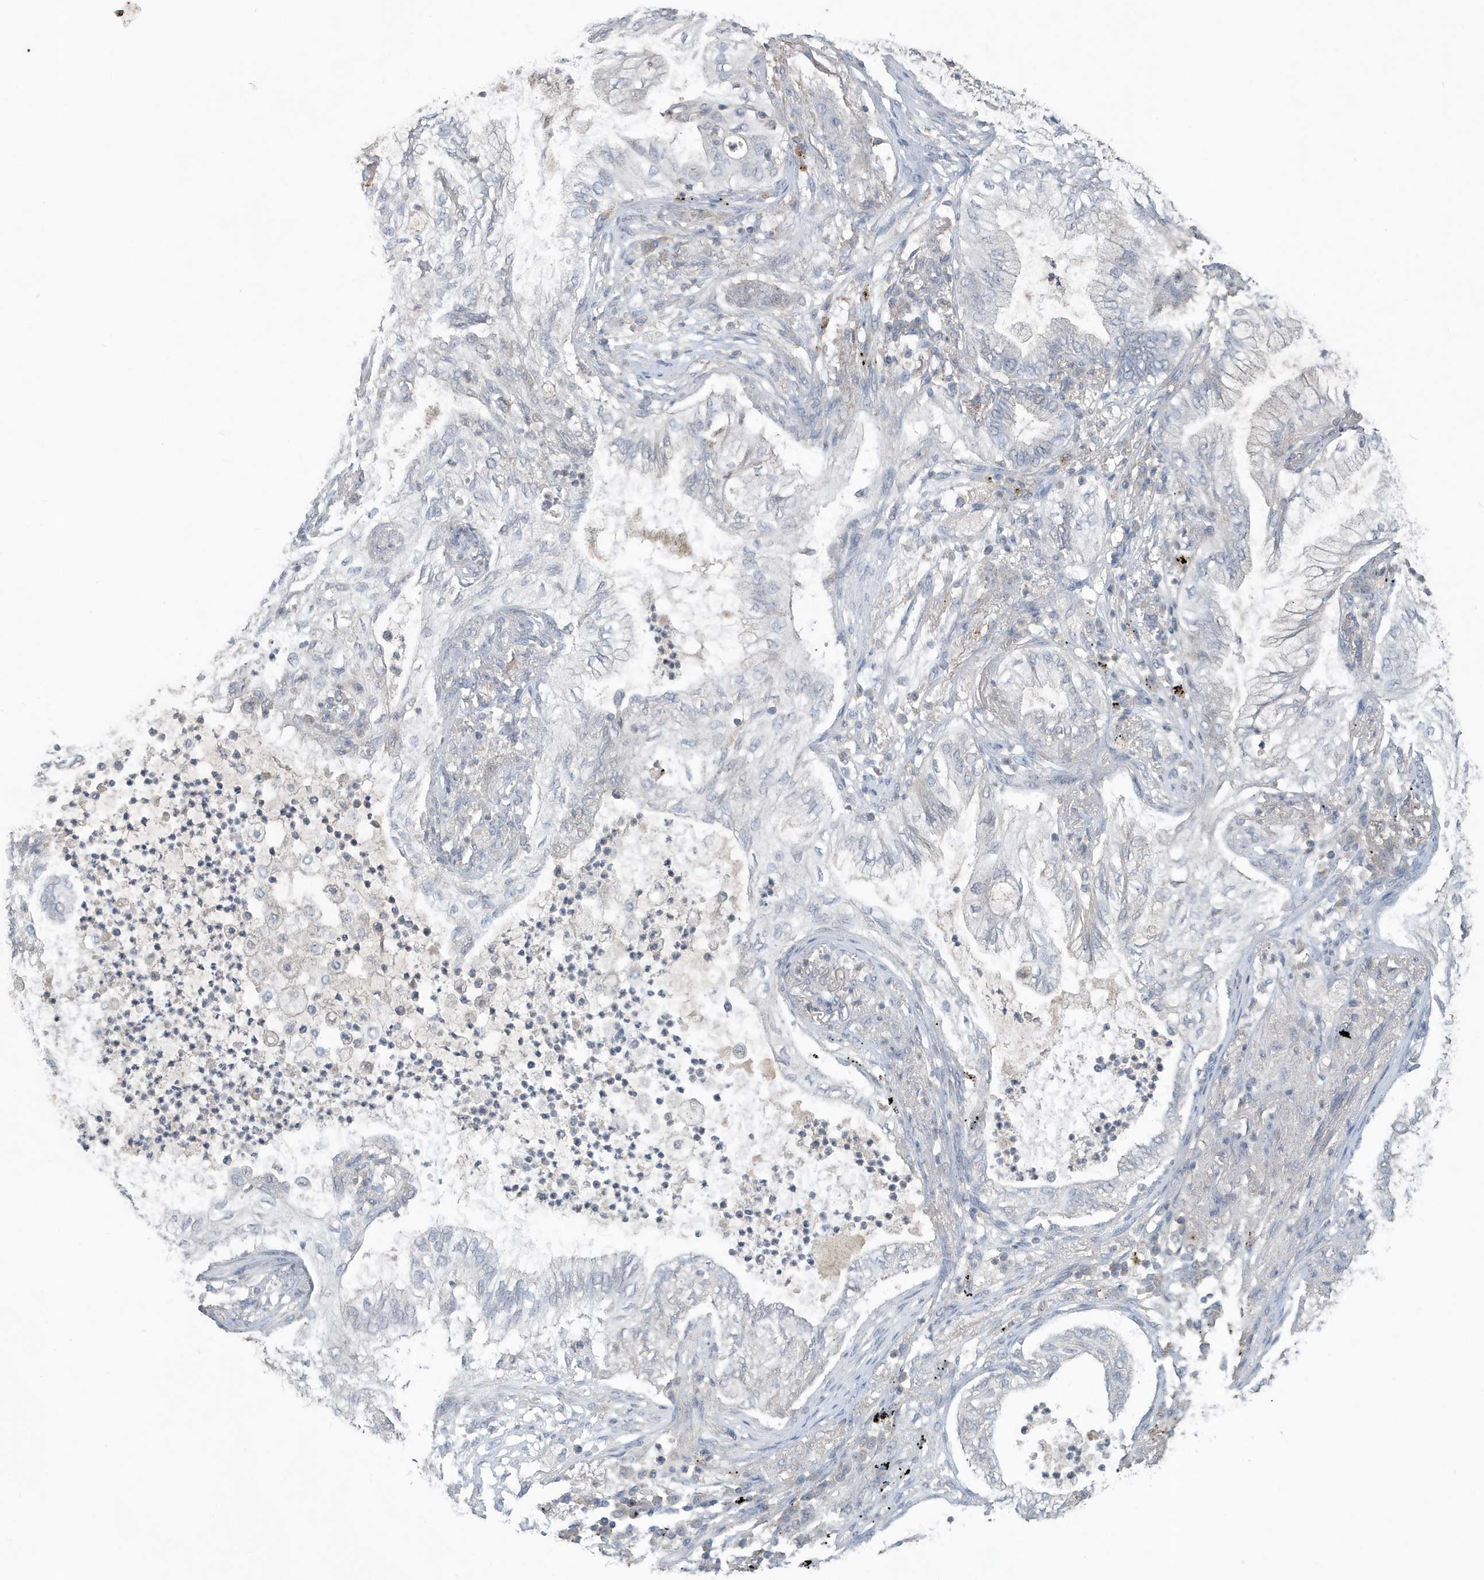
{"staining": {"intensity": "negative", "quantity": "none", "location": "none"}, "tissue": "lung cancer", "cell_type": "Tumor cells", "image_type": "cancer", "snomed": [{"axis": "morphology", "description": "Normal tissue, NOS"}, {"axis": "morphology", "description": "Adenocarcinoma, NOS"}, {"axis": "topography", "description": "Bronchus"}, {"axis": "topography", "description": "Lung"}], "caption": "The image exhibits no staining of tumor cells in lung cancer (adenocarcinoma).", "gene": "C1RL", "patient": {"sex": "female", "age": 70}}